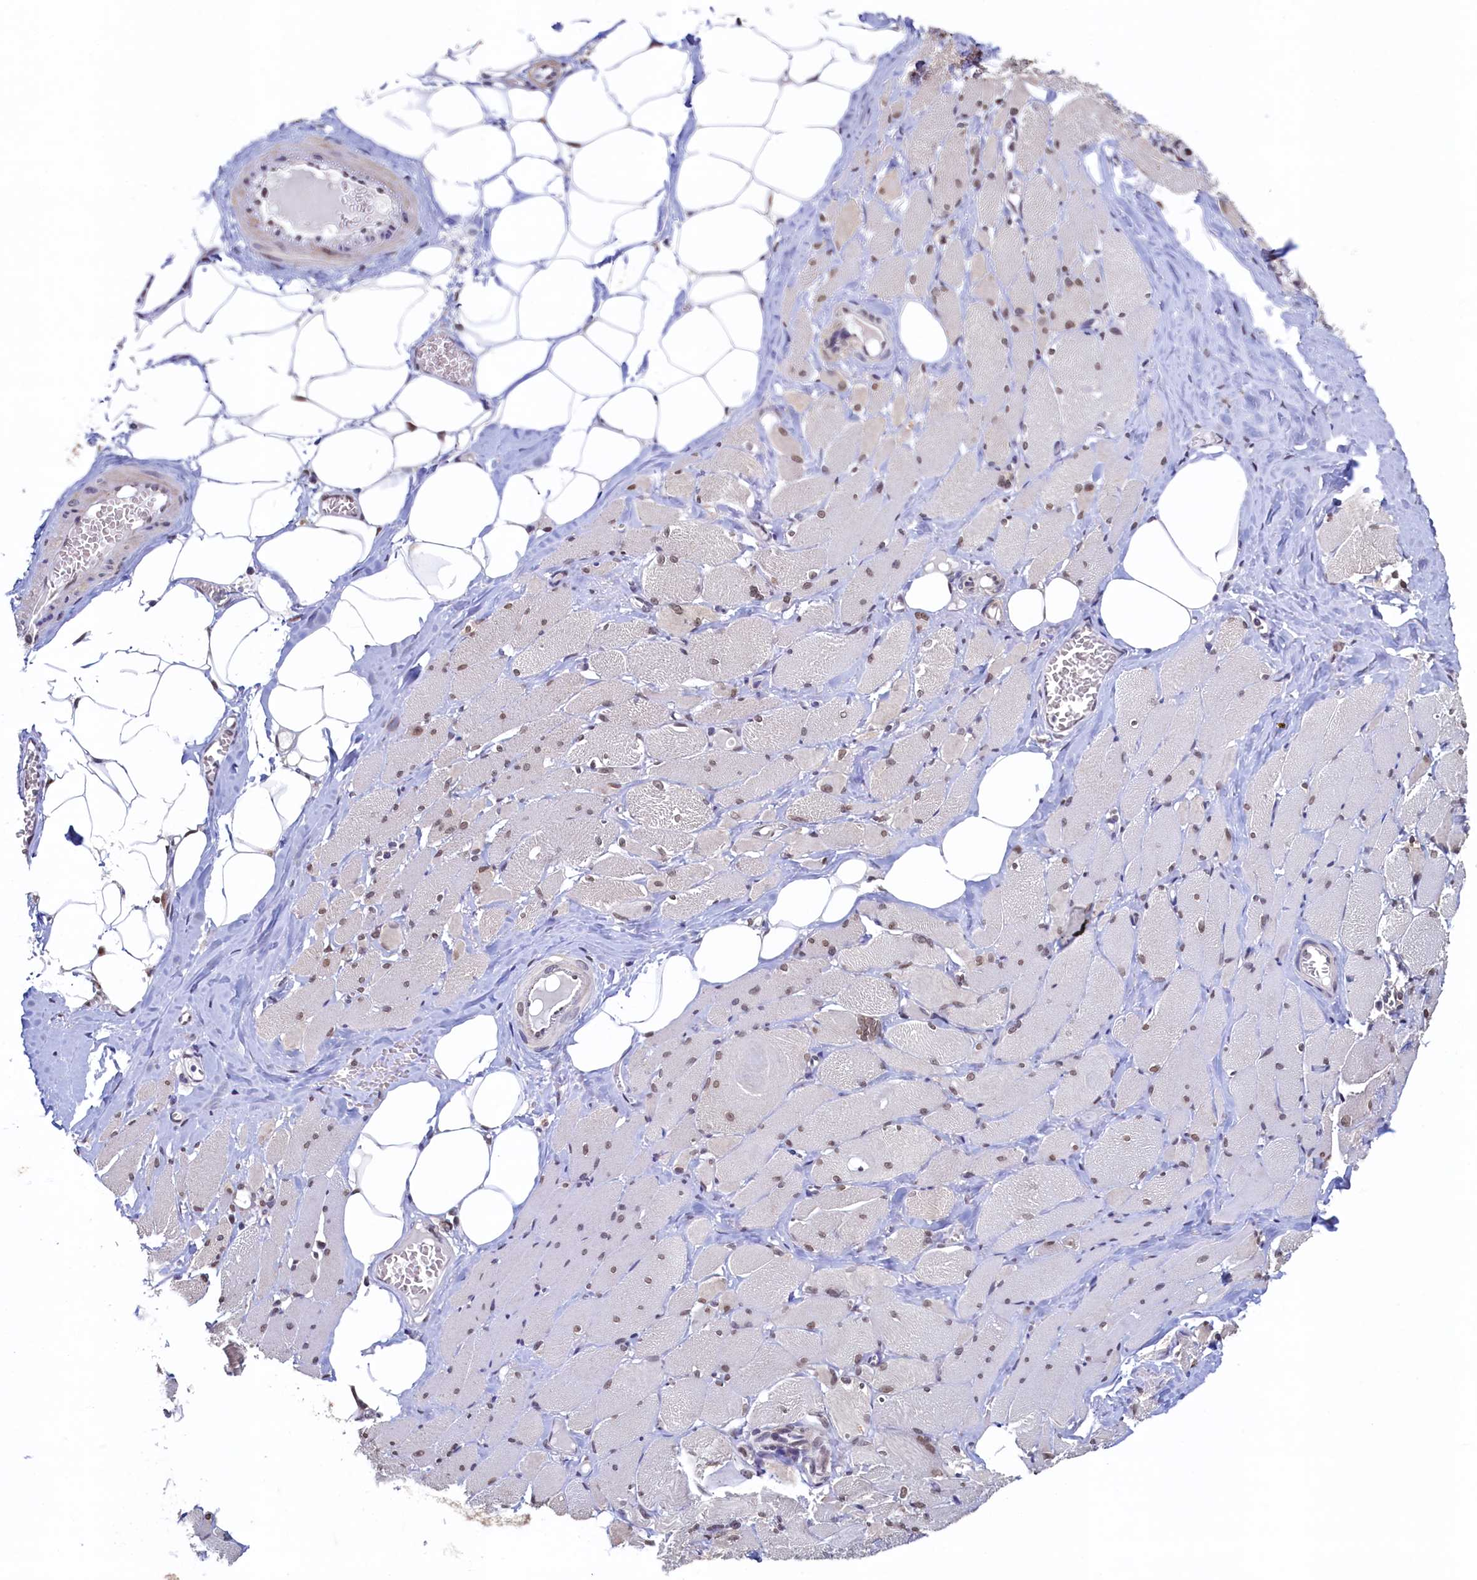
{"staining": {"intensity": "weak", "quantity": "25%-75%", "location": "nuclear"}, "tissue": "skeletal muscle", "cell_type": "Myocytes", "image_type": "normal", "snomed": [{"axis": "morphology", "description": "Normal tissue, NOS"}, {"axis": "morphology", "description": "Basal cell carcinoma"}, {"axis": "topography", "description": "Skeletal muscle"}], "caption": "Myocytes display low levels of weak nuclear positivity in approximately 25%-75% of cells in benign skeletal muscle.", "gene": "AHCY", "patient": {"sex": "female", "age": 64}}